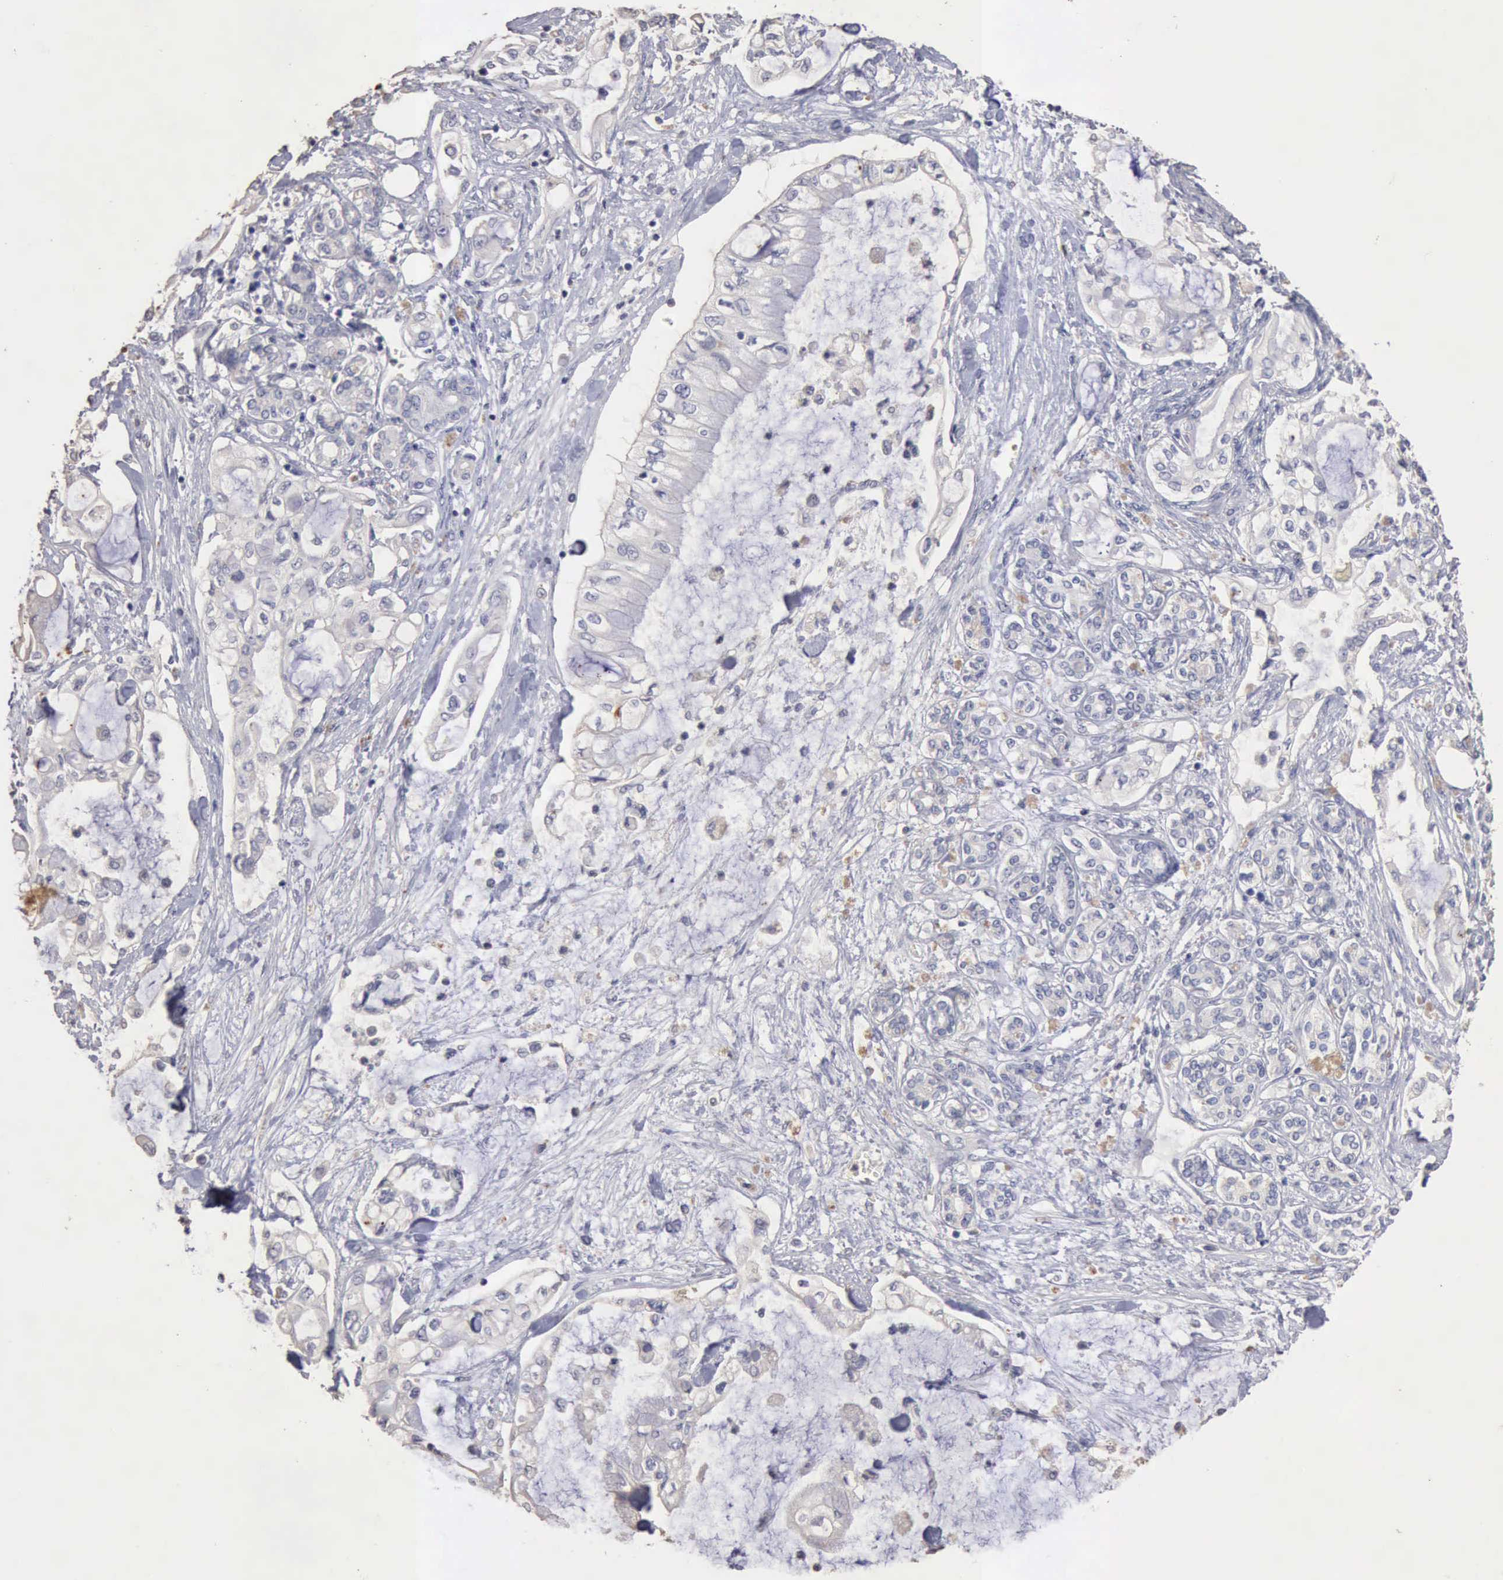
{"staining": {"intensity": "negative", "quantity": "none", "location": "none"}, "tissue": "pancreatic cancer", "cell_type": "Tumor cells", "image_type": "cancer", "snomed": [{"axis": "morphology", "description": "Adenocarcinoma, NOS"}, {"axis": "topography", "description": "Pancreas"}], "caption": "This is a image of immunohistochemistry (IHC) staining of adenocarcinoma (pancreatic), which shows no positivity in tumor cells.", "gene": "KRT6B", "patient": {"sex": "female", "age": 70}}